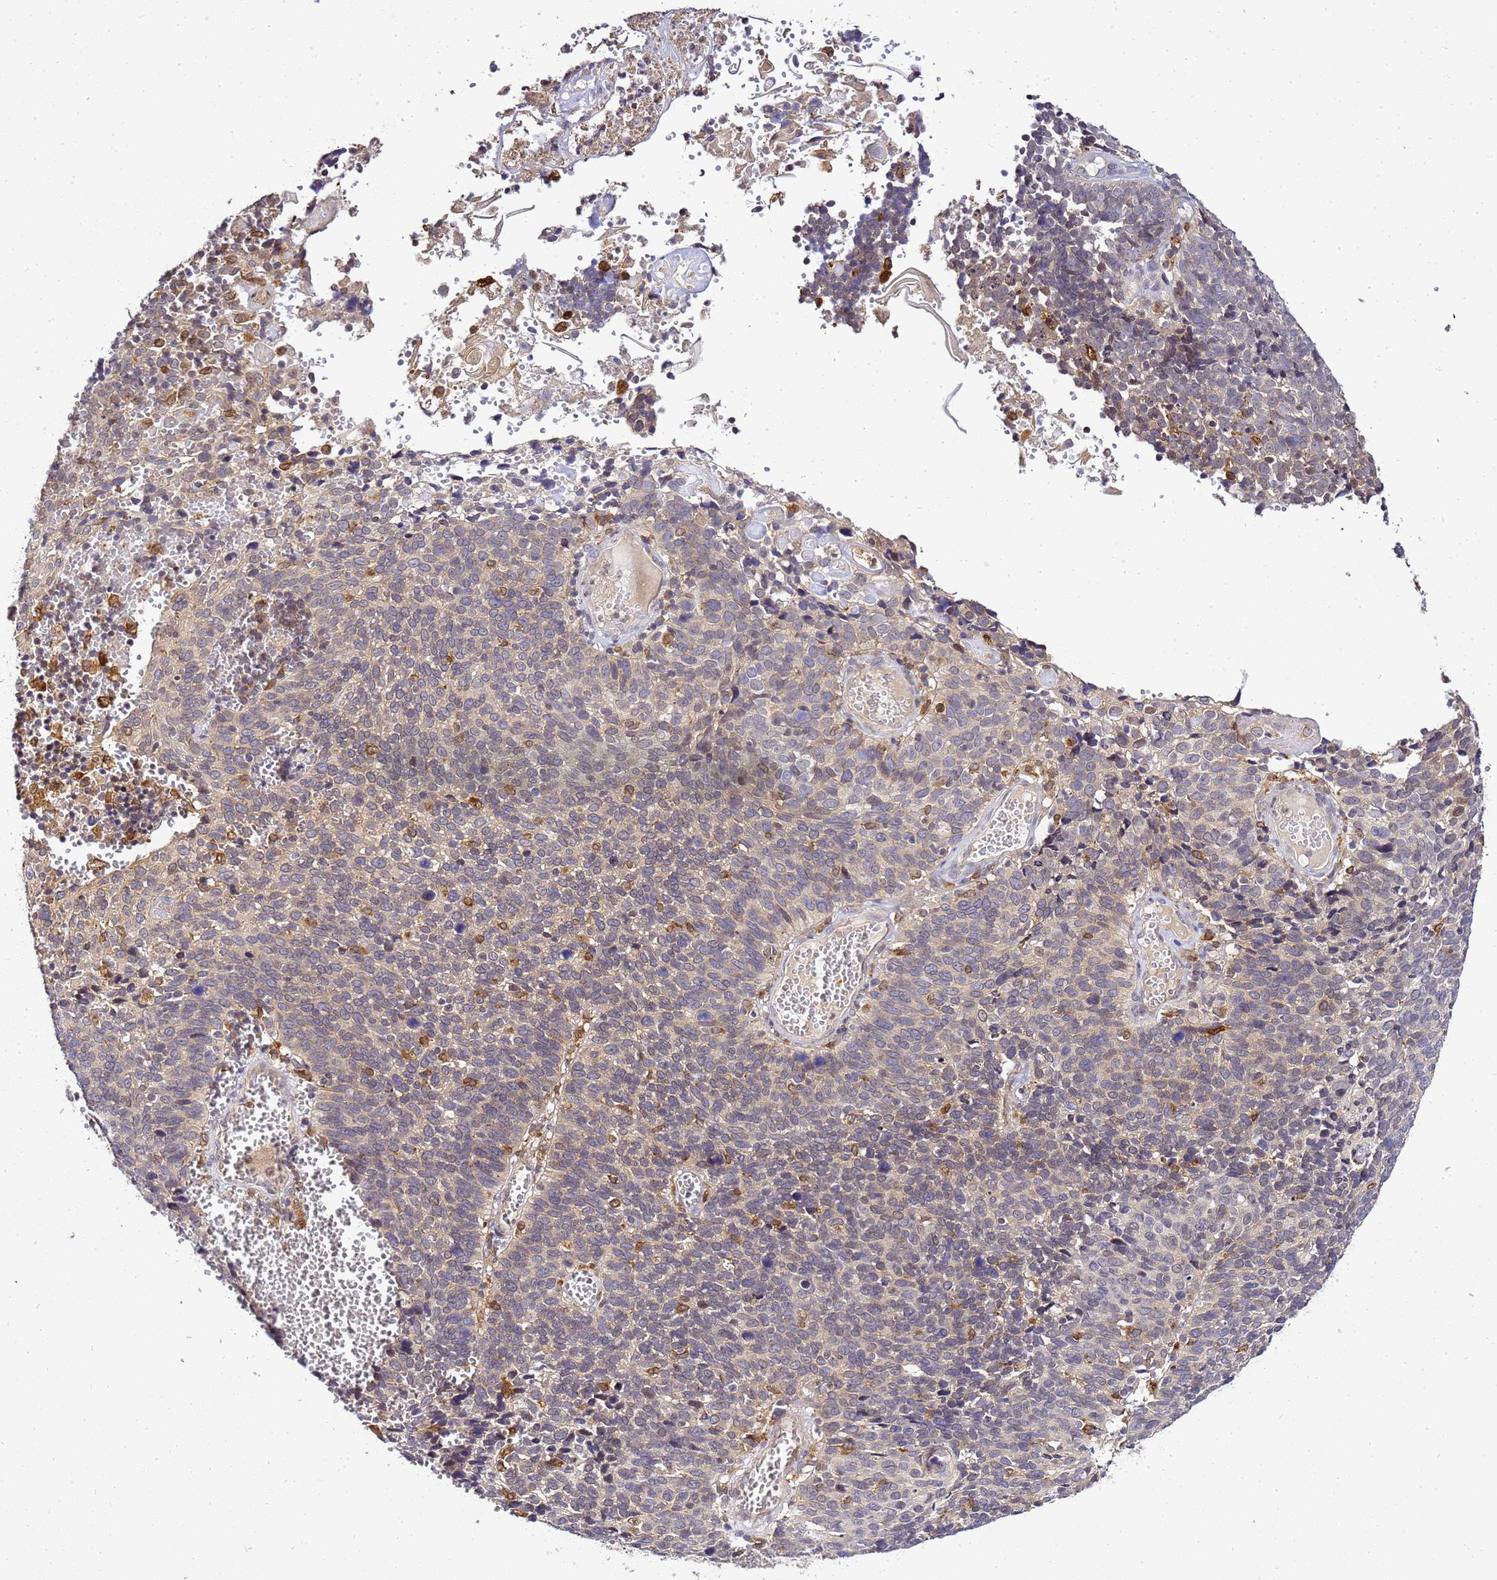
{"staining": {"intensity": "weak", "quantity": "<25%", "location": "cytoplasmic/membranous"}, "tissue": "cervical cancer", "cell_type": "Tumor cells", "image_type": "cancer", "snomed": [{"axis": "morphology", "description": "Squamous cell carcinoma, NOS"}, {"axis": "topography", "description": "Cervix"}], "caption": "IHC micrograph of neoplastic tissue: human cervical cancer (squamous cell carcinoma) stained with DAB (3,3'-diaminobenzidine) shows no significant protein staining in tumor cells.", "gene": "ADPGK", "patient": {"sex": "female", "age": 39}}